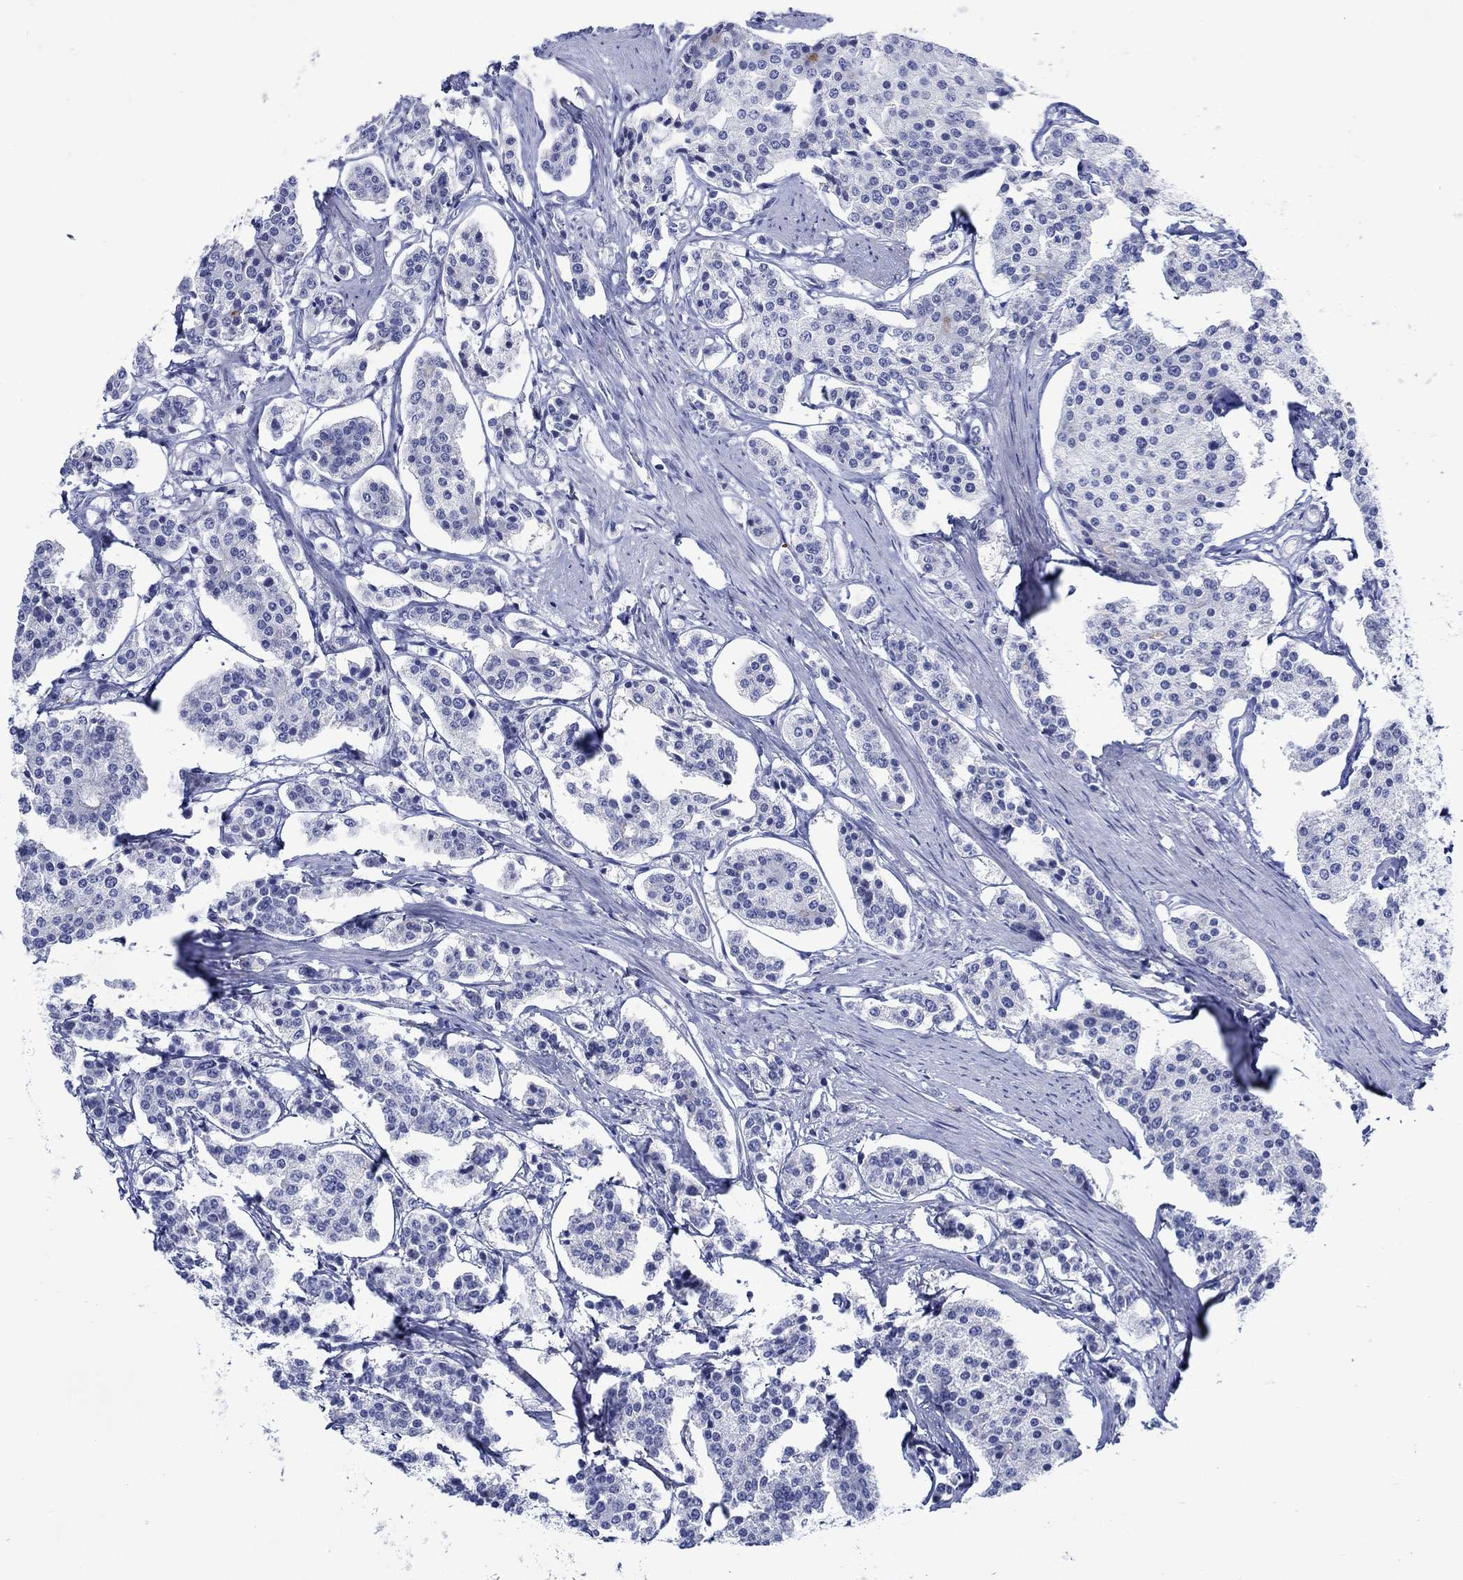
{"staining": {"intensity": "negative", "quantity": "none", "location": "none"}, "tissue": "carcinoid", "cell_type": "Tumor cells", "image_type": "cancer", "snomed": [{"axis": "morphology", "description": "Carcinoid, malignant, NOS"}, {"axis": "topography", "description": "Small intestine"}], "caption": "Malignant carcinoid was stained to show a protein in brown. There is no significant expression in tumor cells.", "gene": "KSR2", "patient": {"sex": "female", "age": 65}}